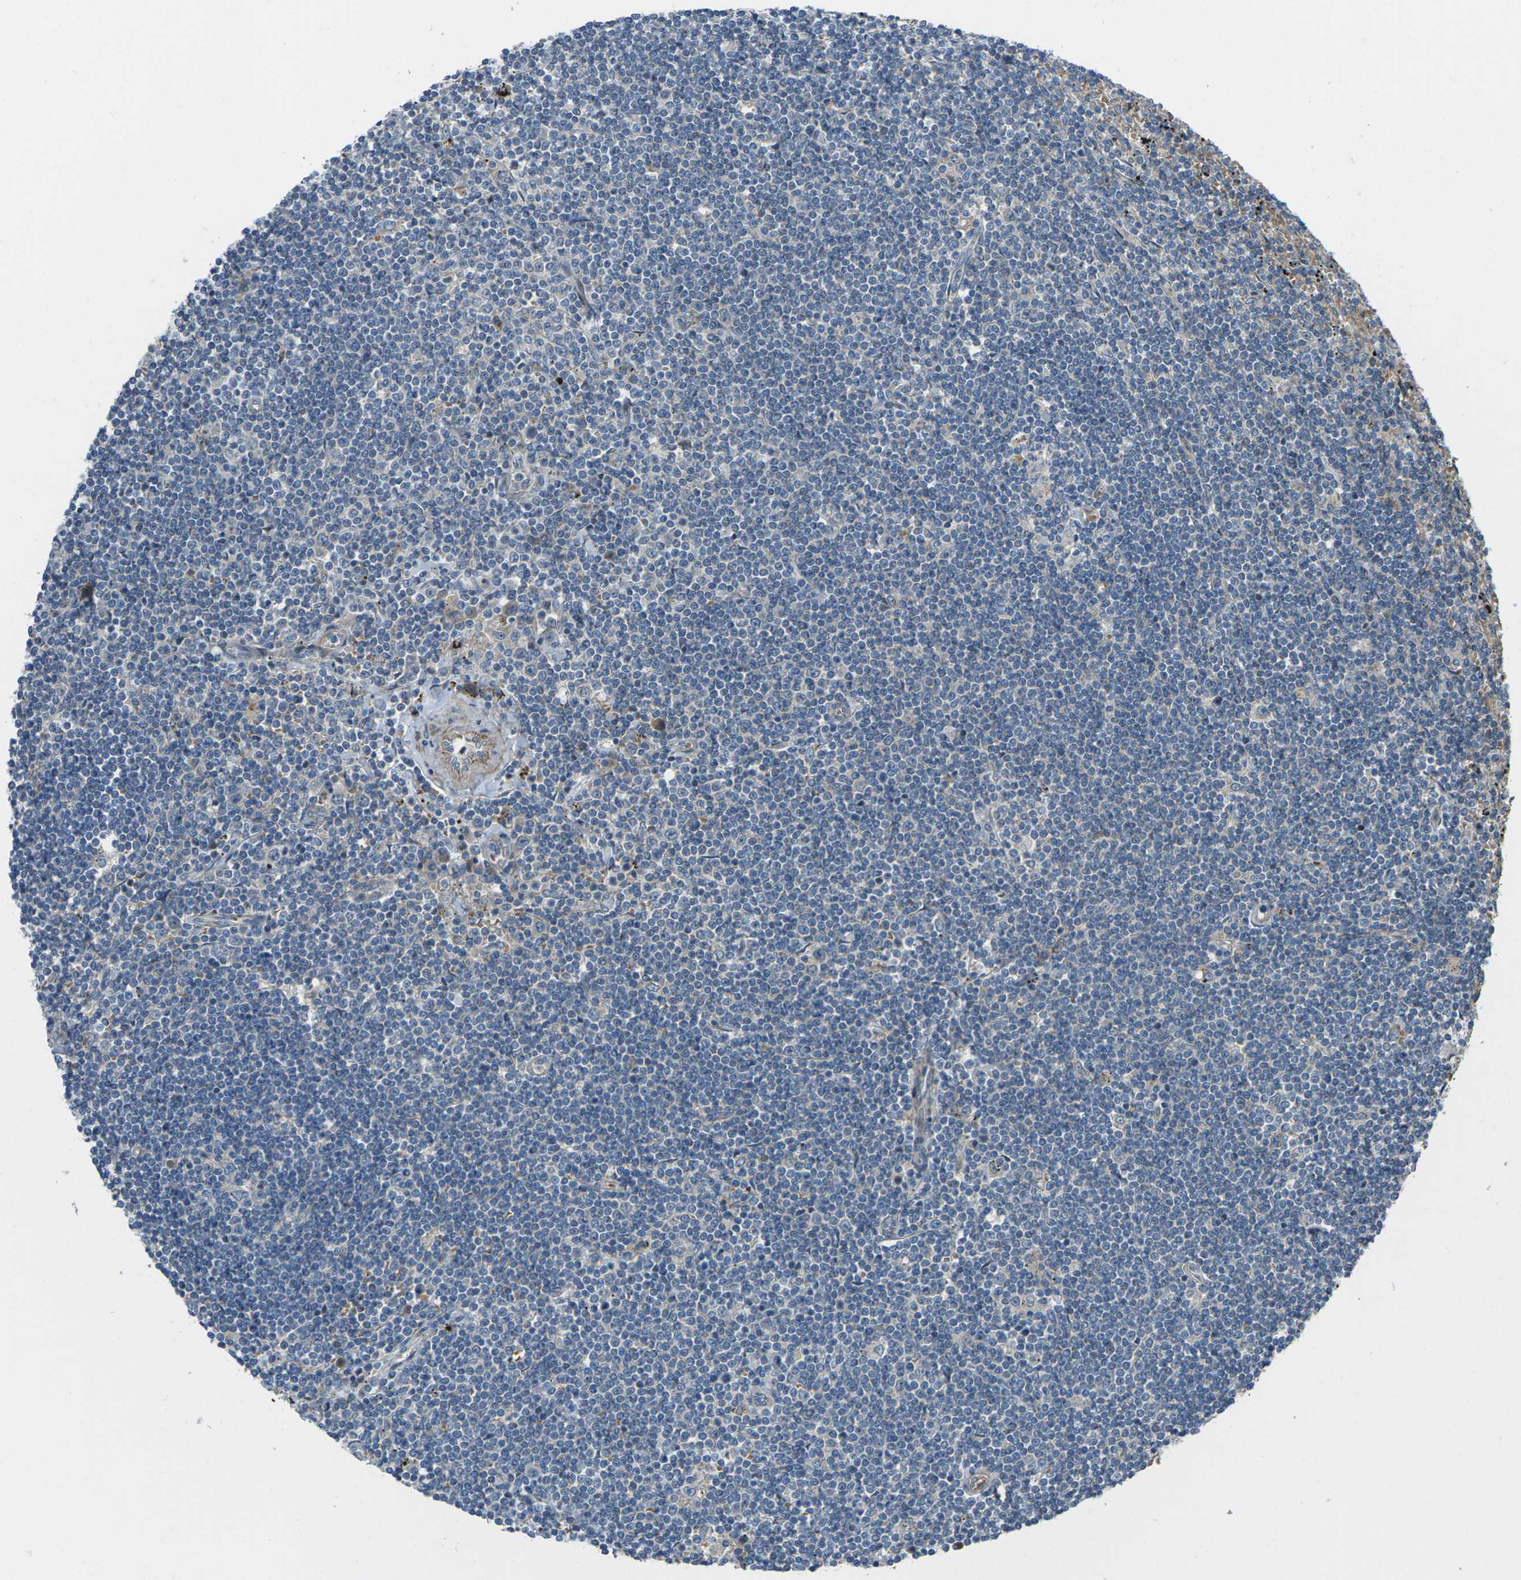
{"staining": {"intensity": "weak", "quantity": "25%-75%", "location": "cytoplasmic/membranous"}, "tissue": "lymphoma", "cell_type": "Tumor cells", "image_type": "cancer", "snomed": [{"axis": "morphology", "description": "Malignant lymphoma, non-Hodgkin's type, Low grade"}, {"axis": "topography", "description": "Spleen"}], "caption": "This is an image of immunohistochemistry staining of lymphoma, which shows weak staining in the cytoplasmic/membranous of tumor cells.", "gene": "EDNRA", "patient": {"sex": "male", "age": 76}}